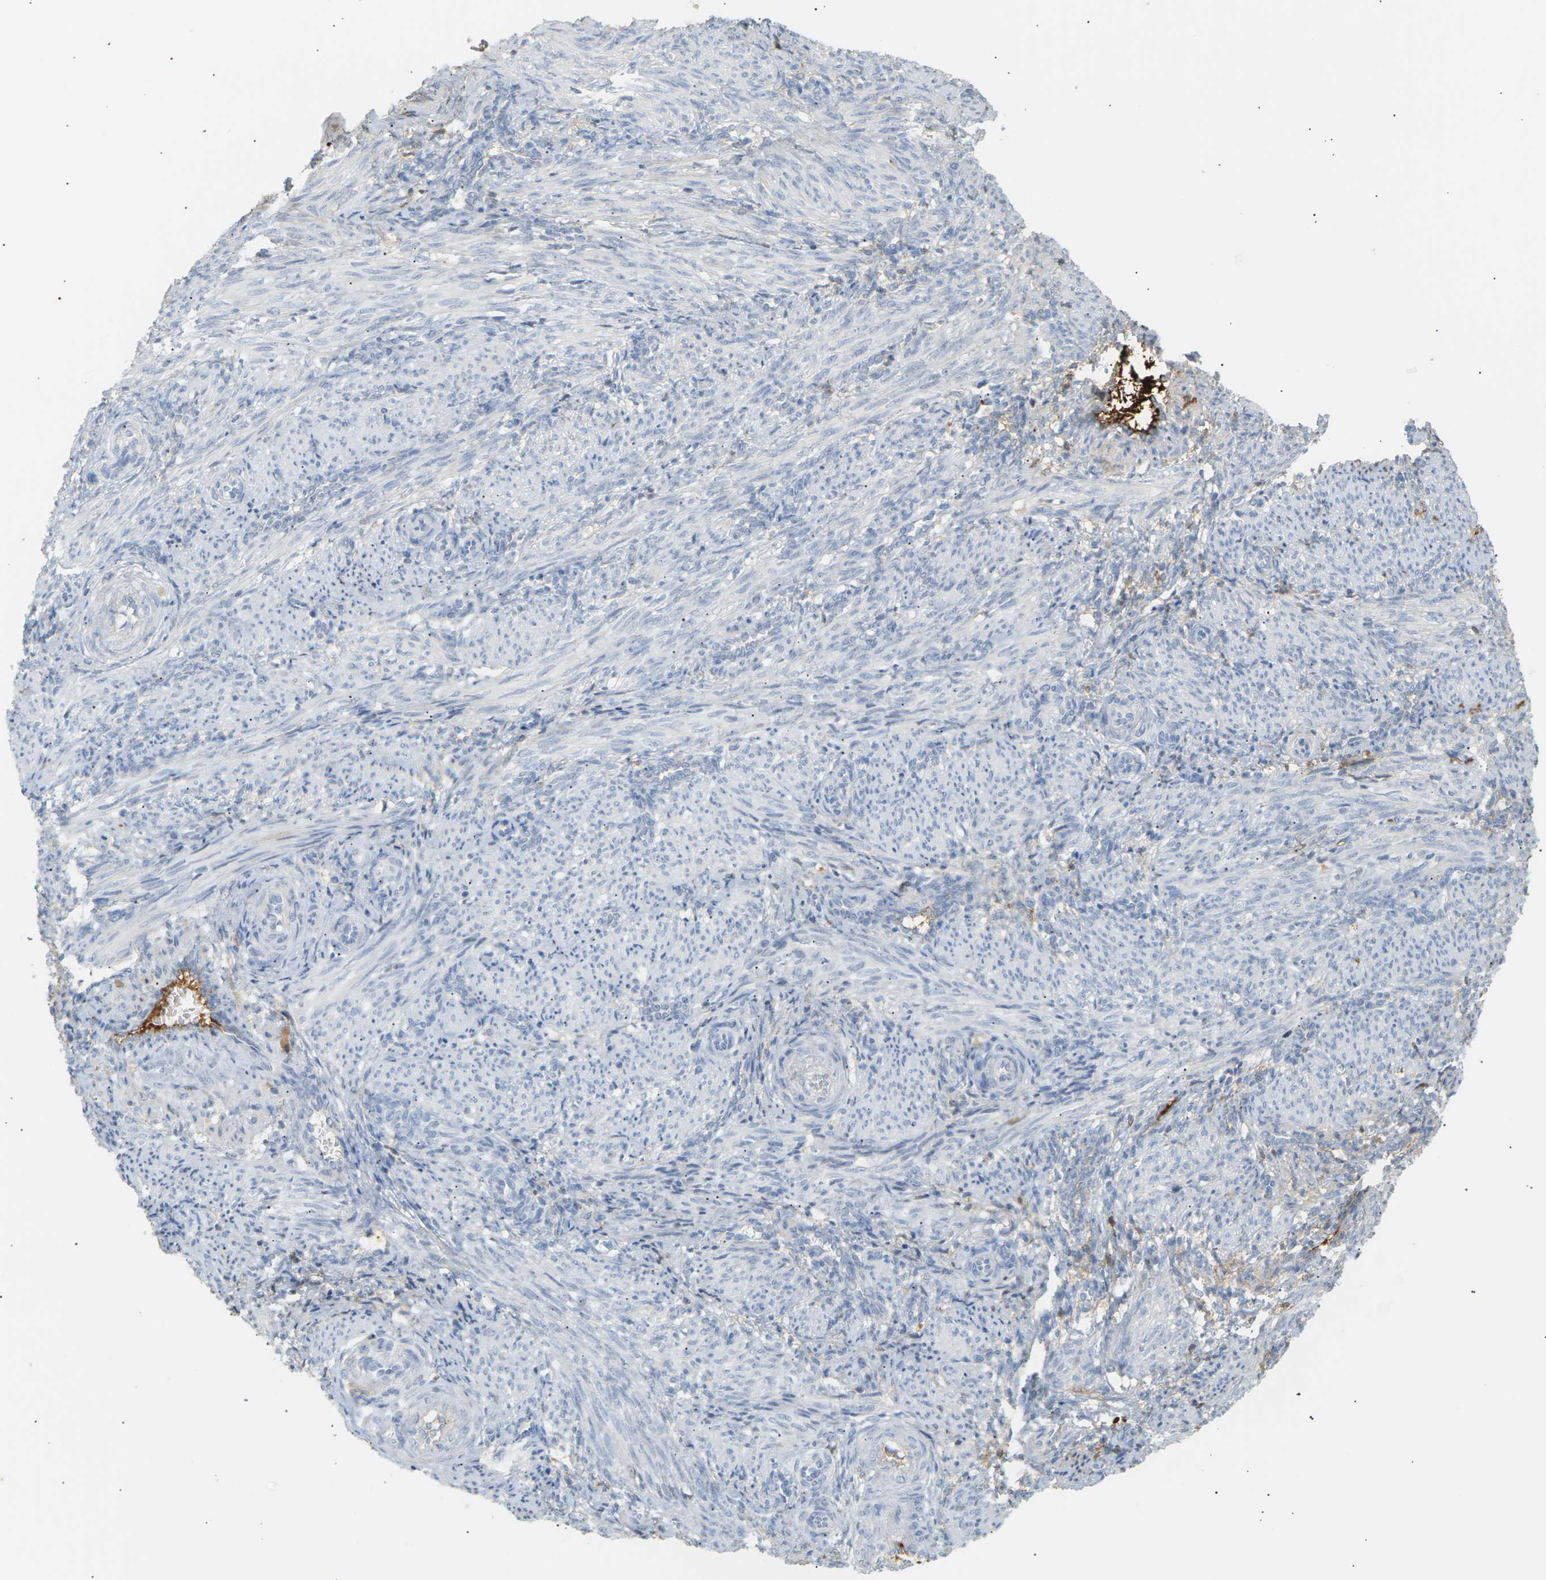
{"staining": {"intensity": "negative", "quantity": "none", "location": "none"}, "tissue": "smooth muscle", "cell_type": "Smooth muscle cells", "image_type": "normal", "snomed": [{"axis": "morphology", "description": "Normal tissue, NOS"}, {"axis": "topography", "description": "Endometrium"}], "caption": "This photomicrograph is of benign smooth muscle stained with IHC to label a protein in brown with the nuclei are counter-stained blue. There is no staining in smooth muscle cells.", "gene": "IGLC3", "patient": {"sex": "female", "age": 33}}